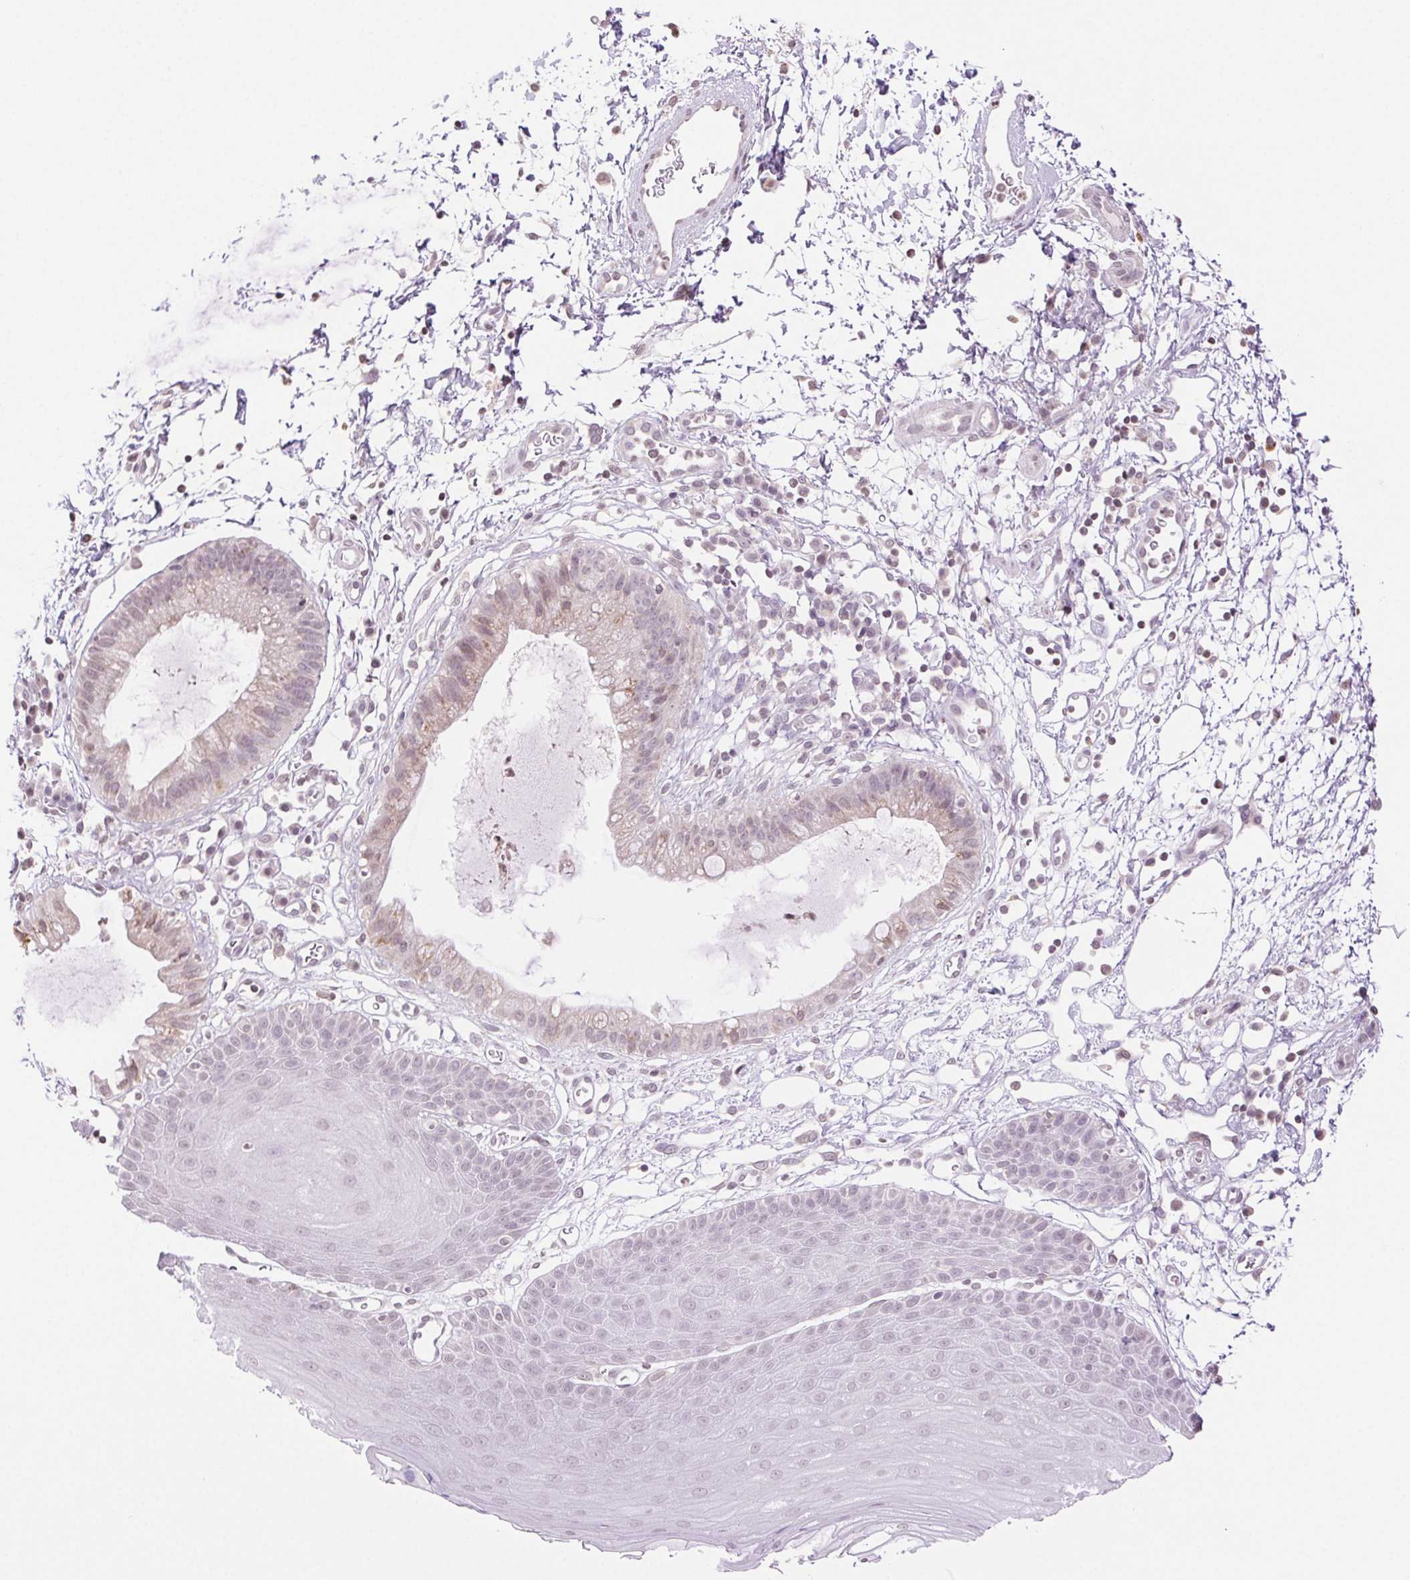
{"staining": {"intensity": "negative", "quantity": "none", "location": "none"}, "tissue": "skin", "cell_type": "Epidermal cells", "image_type": "normal", "snomed": [{"axis": "morphology", "description": "Normal tissue, NOS"}, {"axis": "topography", "description": "Anal"}], "caption": "An IHC image of unremarkable skin is shown. There is no staining in epidermal cells of skin. The staining was performed using DAB (3,3'-diaminobenzidine) to visualize the protein expression in brown, while the nuclei were stained in blue with hematoxylin (Magnification: 20x).", "gene": "TNNT3", "patient": {"sex": "male", "age": 53}}